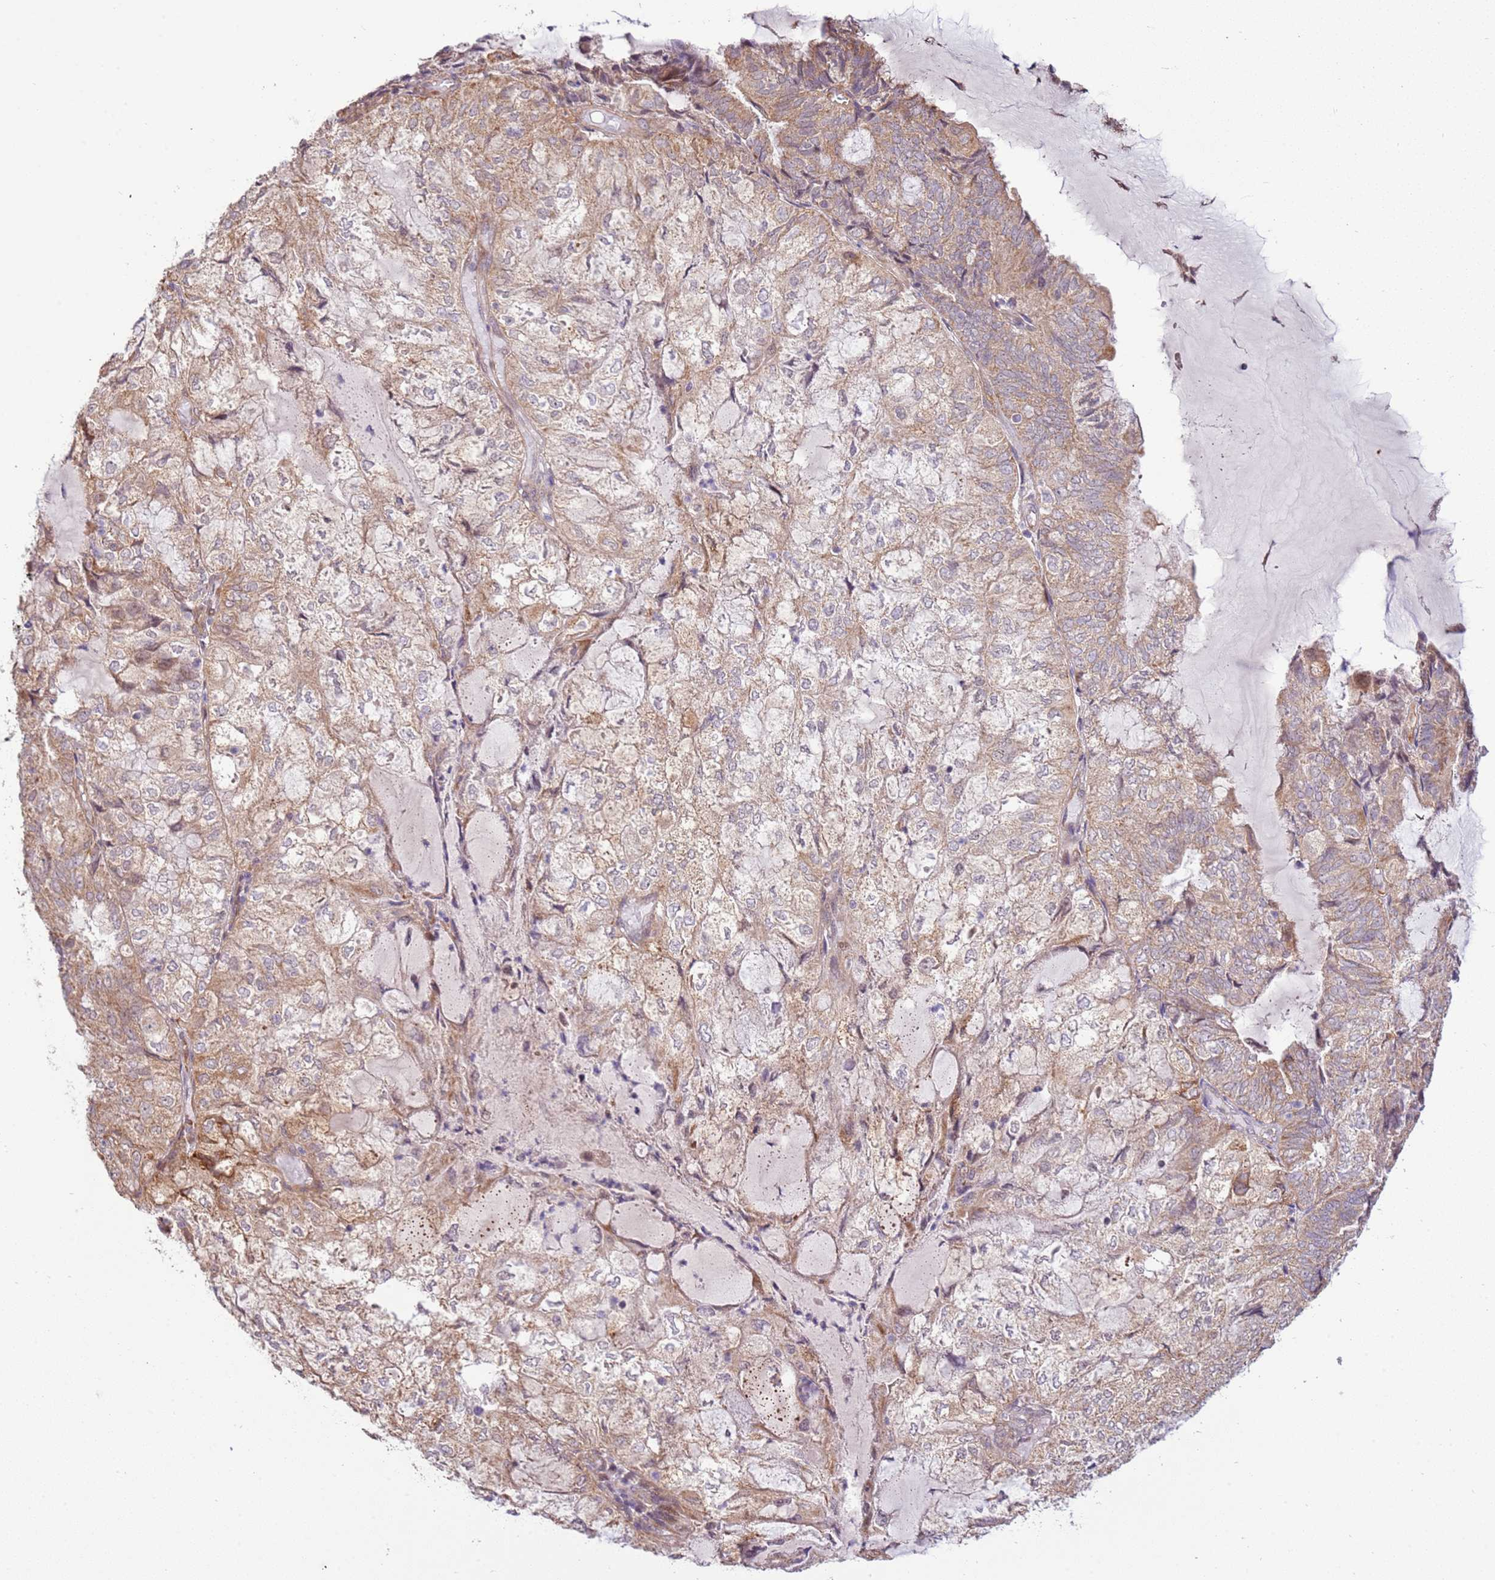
{"staining": {"intensity": "weak", "quantity": "25%-75%", "location": "cytoplasmic/membranous"}, "tissue": "endometrial cancer", "cell_type": "Tumor cells", "image_type": "cancer", "snomed": [{"axis": "morphology", "description": "Adenocarcinoma, NOS"}, {"axis": "topography", "description": "Endometrium"}], "caption": "An immunohistochemistry (IHC) image of neoplastic tissue is shown. Protein staining in brown labels weak cytoplasmic/membranous positivity in endometrial adenocarcinoma within tumor cells.", "gene": "SCARA3", "patient": {"sex": "female", "age": 81}}